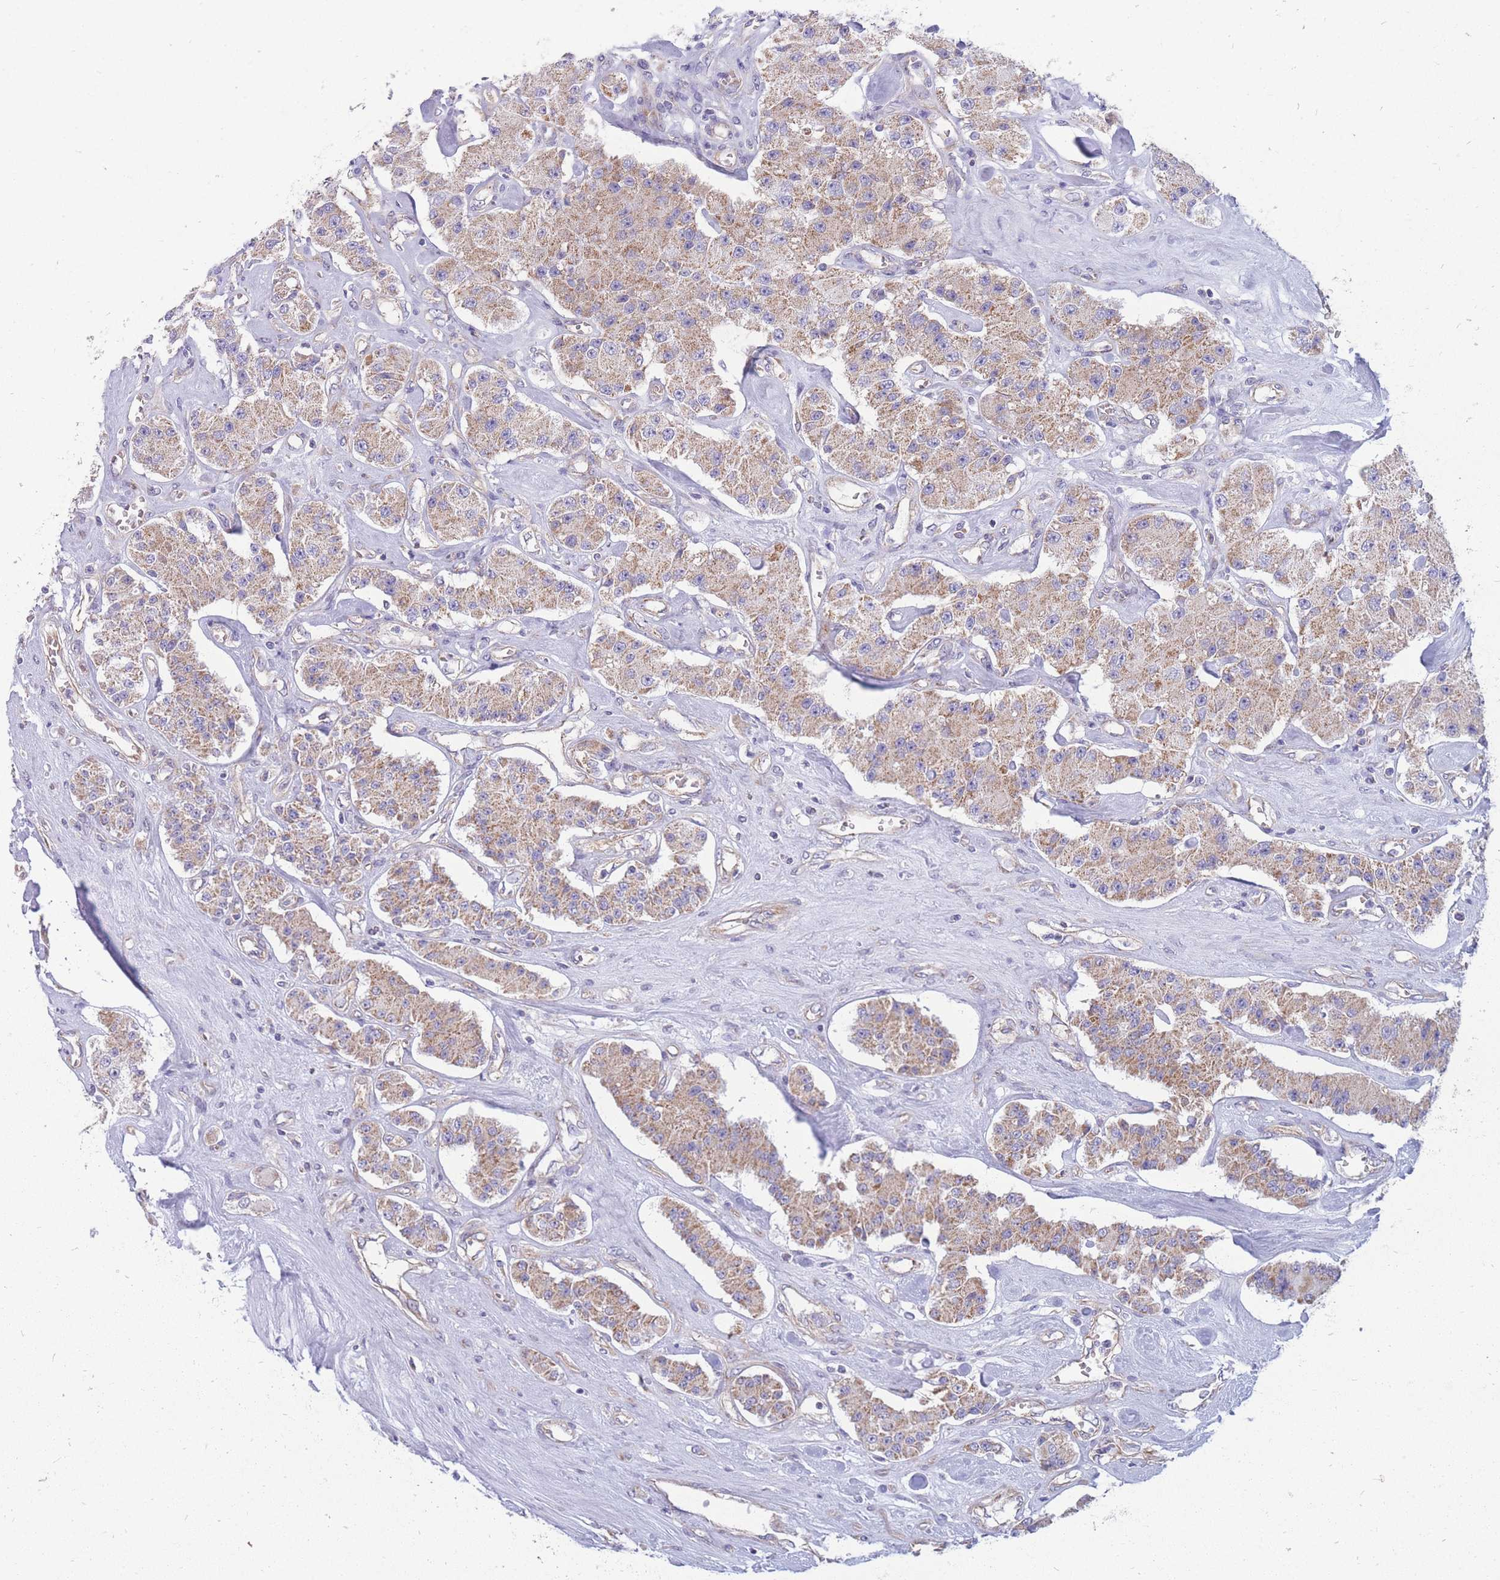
{"staining": {"intensity": "weak", "quantity": ">75%", "location": "cytoplasmic/membranous"}, "tissue": "carcinoid", "cell_type": "Tumor cells", "image_type": "cancer", "snomed": [{"axis": "morphology", "description": "Carcinoid, malignant, NOS"}, {"axis": "topography", "description": "Pancreas"}], "caption": "High-magnification brightfield microscopy of malignant carcinoid stained with DAB (brown) and counterstained with hematoxylin (blue). tumor cells exhibit weak cytoplasmic/membranous positivity is seen in approximately>75% of cells.", "gene": "MRPS9", "patient": {"sex": "male", "age": 41}}